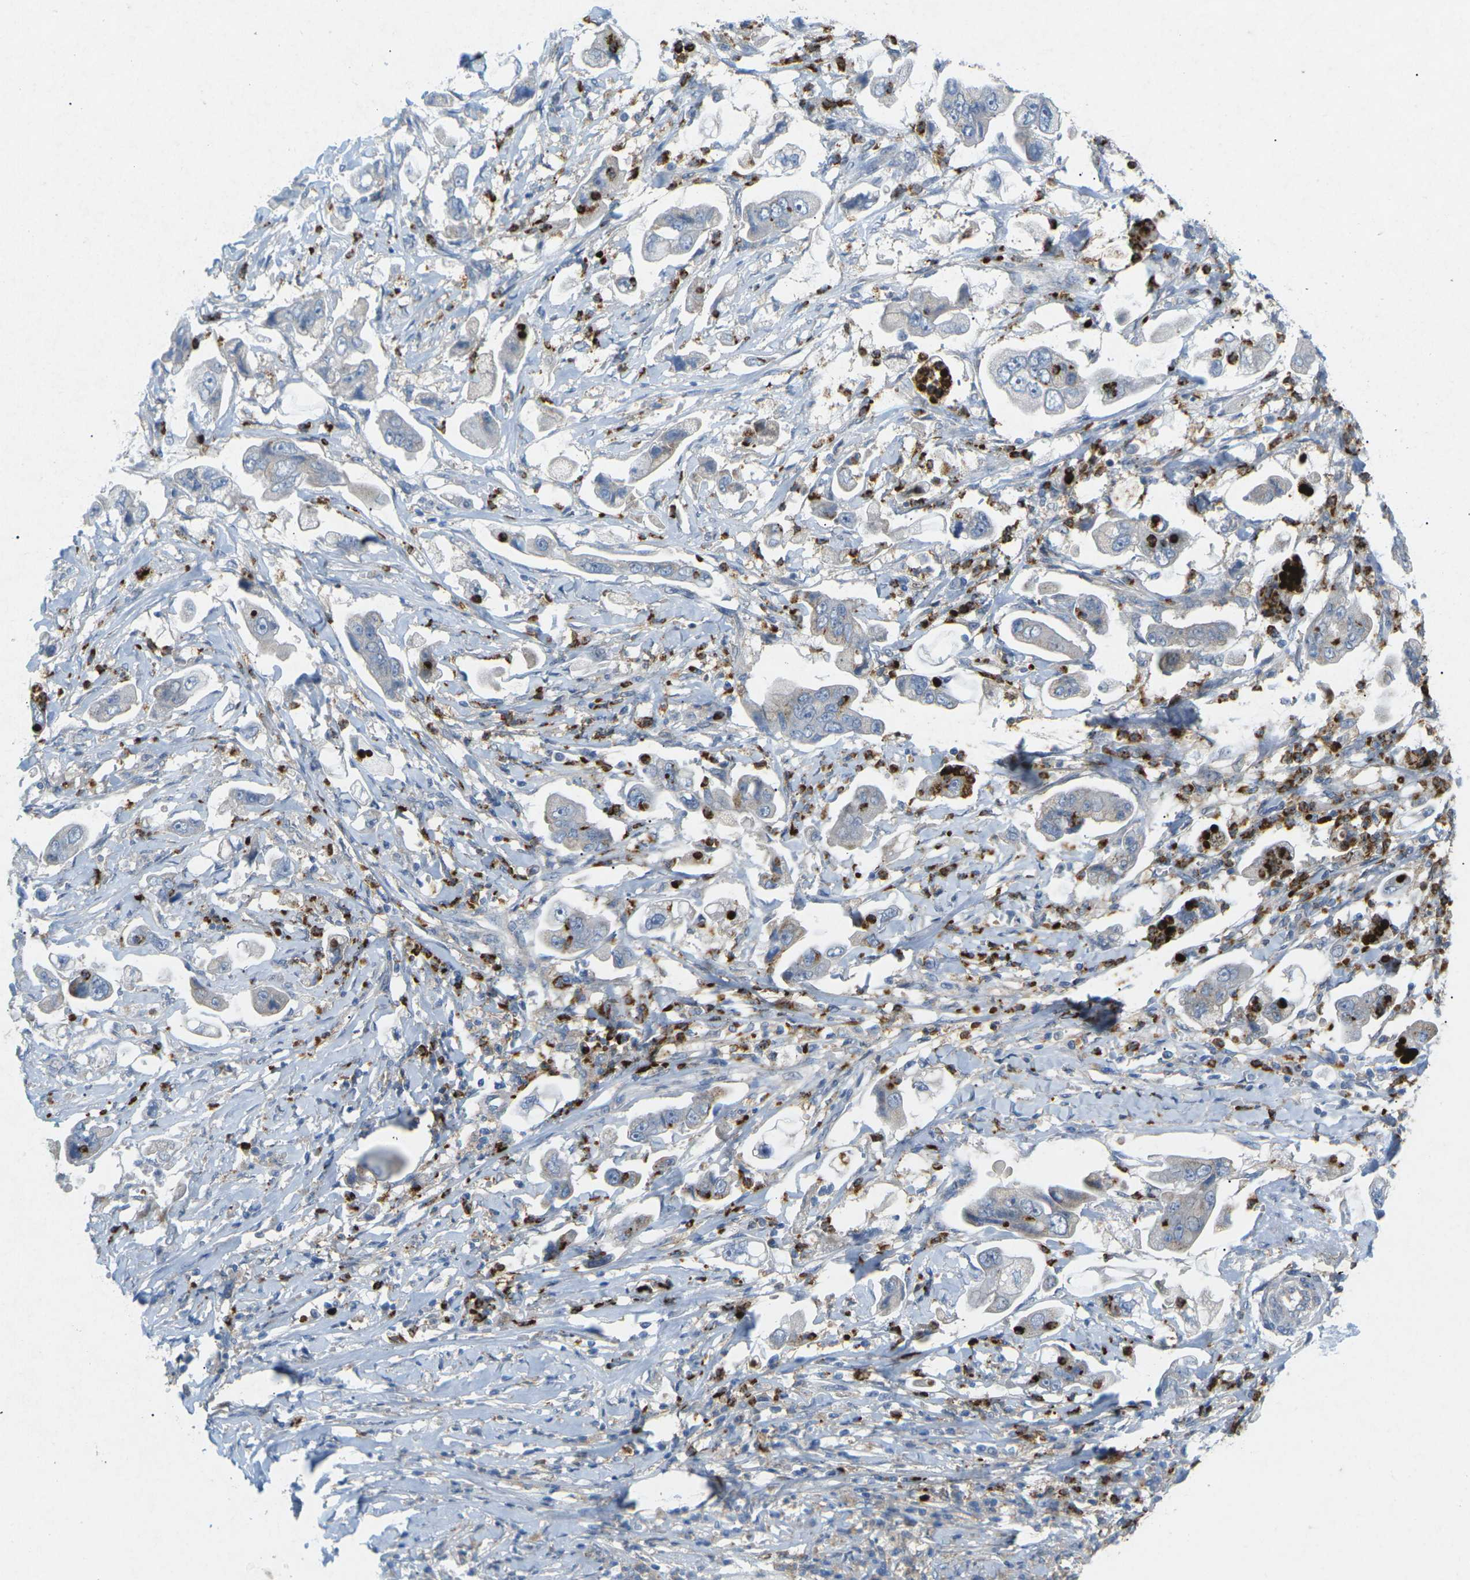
{"staining": {"intensity": "negative", "quantity": "none", "location": "none"}, "tissue": "stomach cancer", "cell_type": "Tumor cells", "image_type": "cancer", "snomed": [{"axis": "morphology", "description": "Adenocarcinoma, NOS"}, {"axis": "topography", "description": "Stomach"}], "caption": "The immunohistochemistry histopathology image has no significant staining in tumor cells of stomach adenocarcinoma tissue.", "gene": "STK11", "patient": {"sex": "male", "age": 62}}